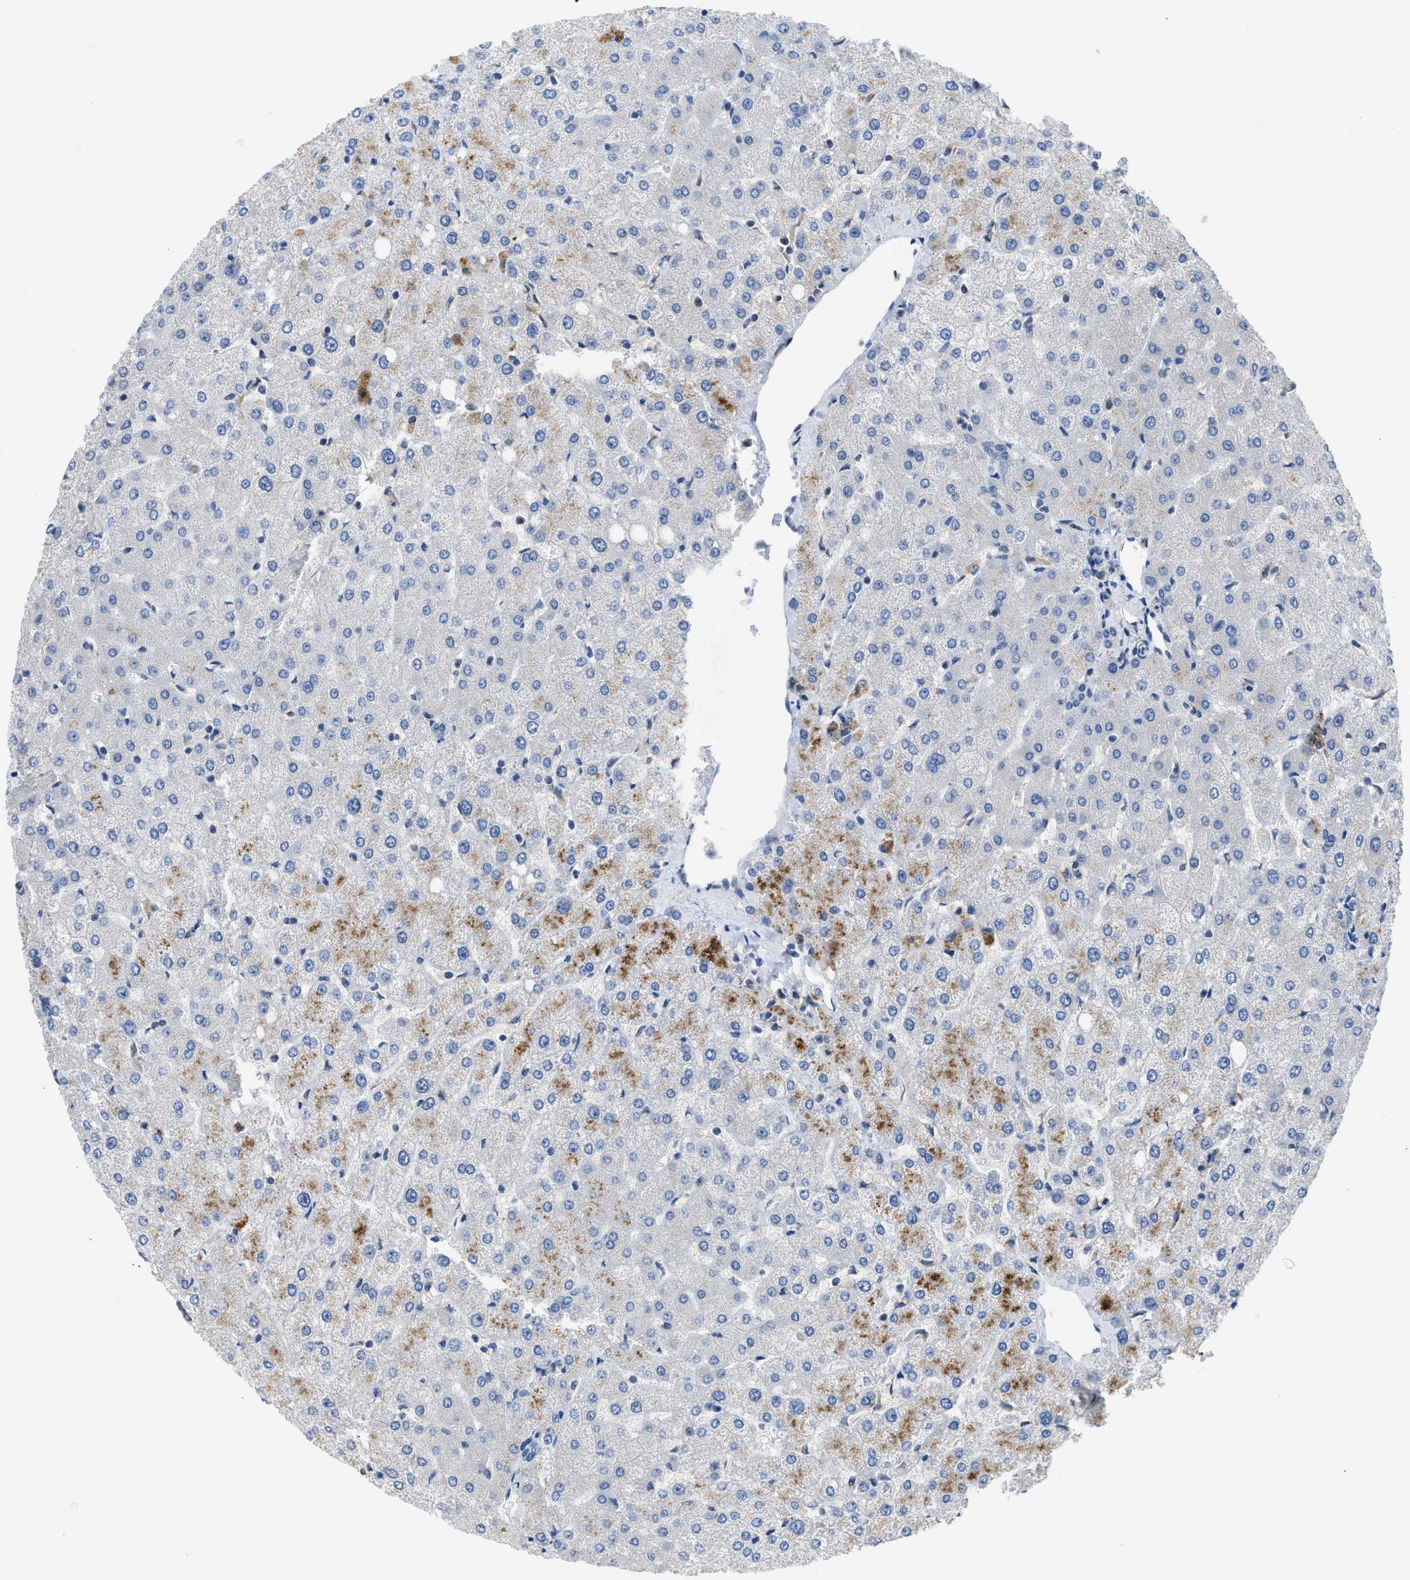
{"staining": {"intensity": "negative", "quantity": "none", "location": "none"}, "tissue": "liver", "cell_type": "Cholangiocytes", "image_type": "normal", "snomed": [{"axis": "morphology", "description": "Normal tissue, NOS"}, {"axis": "topography", "description": "Liver"}], "caption": "High magnification brightfield microscopy of normal liver stained with DAB (3,3'-diaminobenzidine) (brown) and counterstained with hematoxylin (blue): cholangiocytes show no significant expression. (Brightfield microscopy of DAB (3,3'-diaminobenzidine) IHC at high magnification).", "gene": "BNC2", "patient": {"sex": "female", "age": 54}}